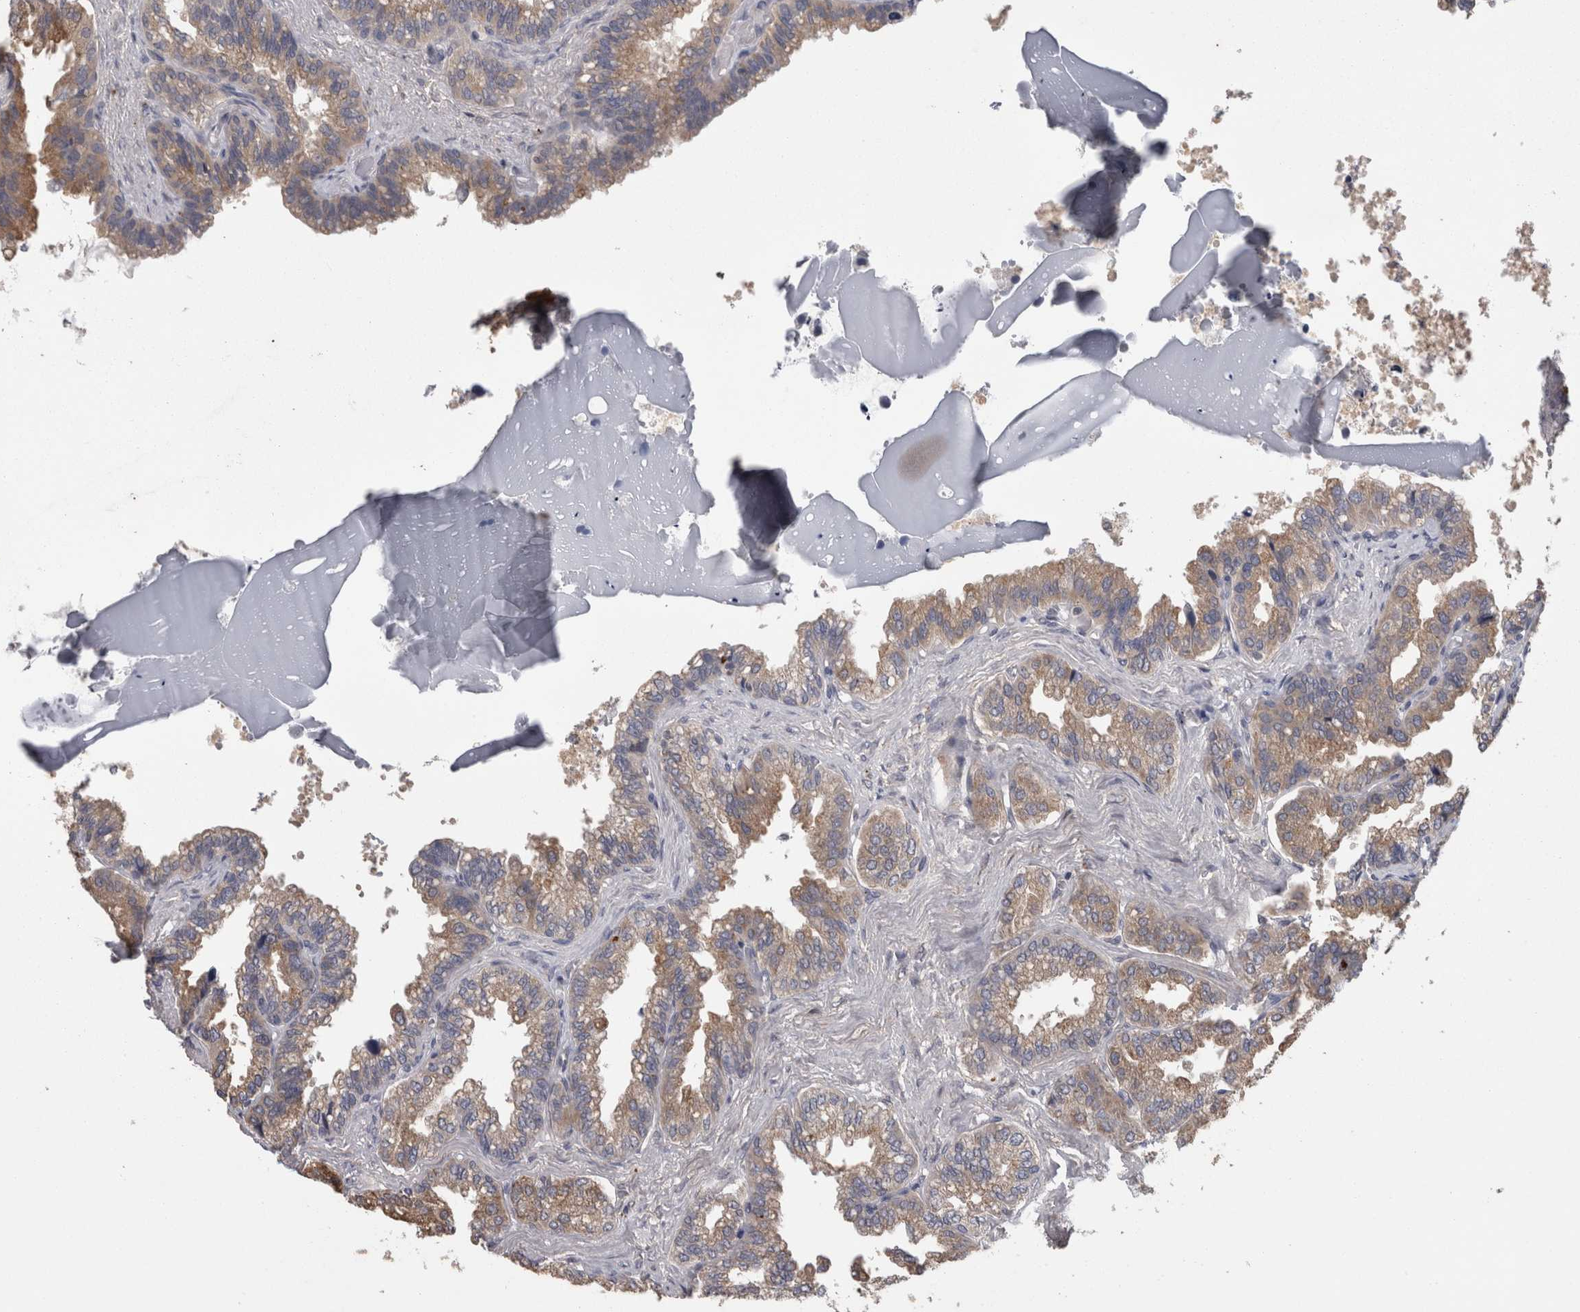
{"staining": {"intensity": "weak", "quantity": ">75%", "location": "cytoplasmic/membranous"}, "tissue": "seminal vesicle", "cell_type": "Glandular cells", "image_type": "normal", "snomed": [{"axis": "morphology", "description": "Normal tissue, NOS"}, {"axis": "topography", "description": "Seminal veicle"}], "caption": "IHC histopathology image of unremarkable human seminal vesicle stained for a protein (brown), which exhibits low levels of weak cytoplasmic/membranous expression in approximately >75% of glandular cells.", "gene": "PCM1", "patient": {"sex": "male", "age": 46}}